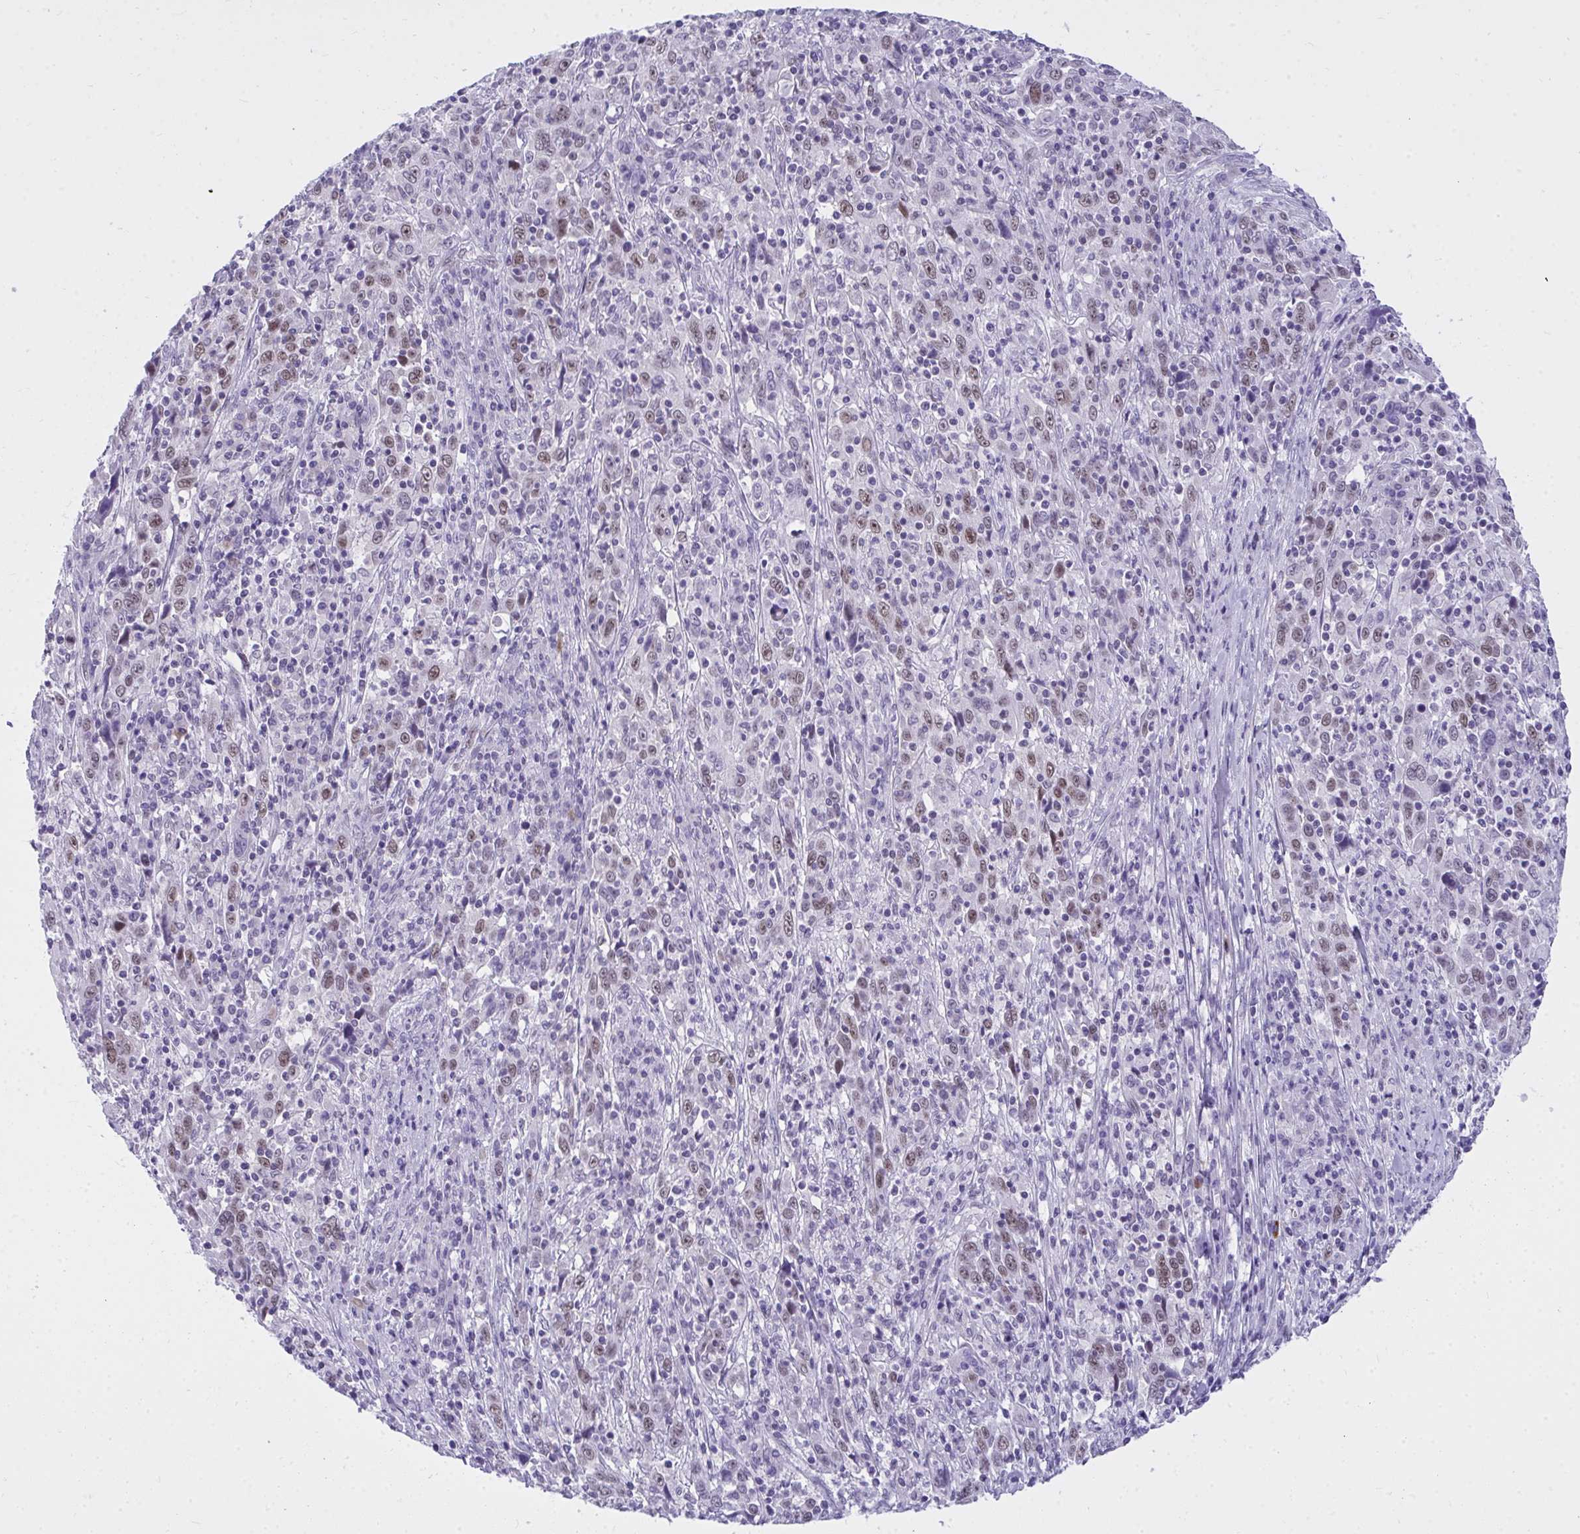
{"staining": {"intensity": "moderate", "quantity": "25%-75%", "location": "nuclear"}, "tissue": "cervical cancer", "cell_type": "Tumor cells", "image_type": "cancer", "snomed": [{"axis": "morphology", "description": "Squamous cell carcinoma, NOS"}, {"axis": "topography", "description": "Cervix"}], "caption": "Immunohistochemistry (IHC) (DAB (3,3'-diaminobenzidine)) staining of cervical cancer (squamous cell carcinoma) demonstrates moderate nuclear protein expression in about 25%-75% of tumor cells.", "gene": "TEAD4", "patient": {"sex": "female", "age": 46}}